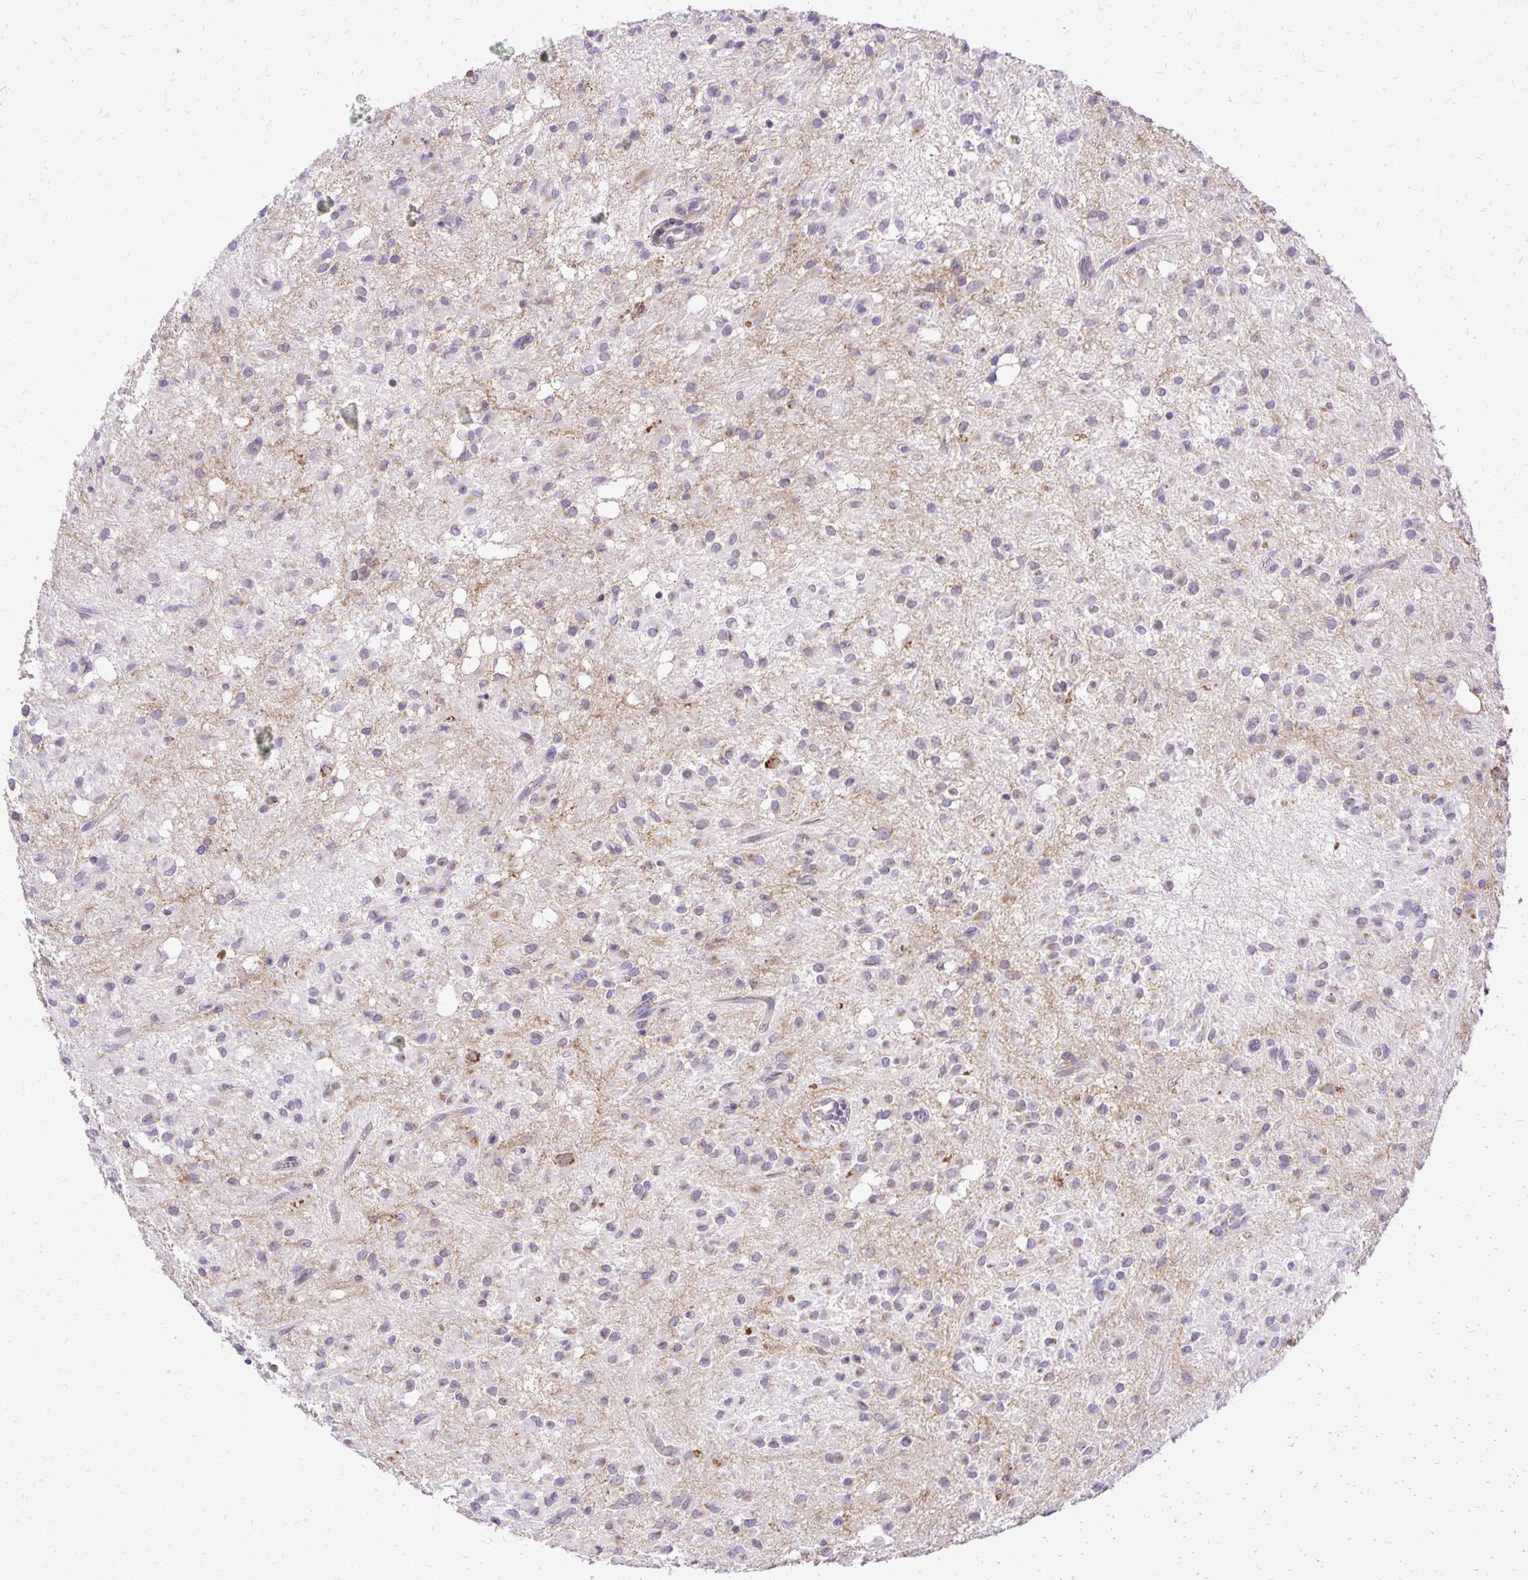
{"staining": {"intensity": "negative", "quantity": "none", "location": "none"}, "tissue": "glioma", "cell_type": "Tumor cells", "image_type": "cancer", "snomed": [{"axis": "morphology", "description": "Glioma, malignant, Low grade"}, {"axis": "topography", "description": "Brain"}], "caption": "Human malignant glioma (low-grade) stained for a protein using immunohistochemistry (IHC) reveals no positivity in tumor cells.", "gene": "EIF5A", "patient": {"sex": "female", "age": 33}}